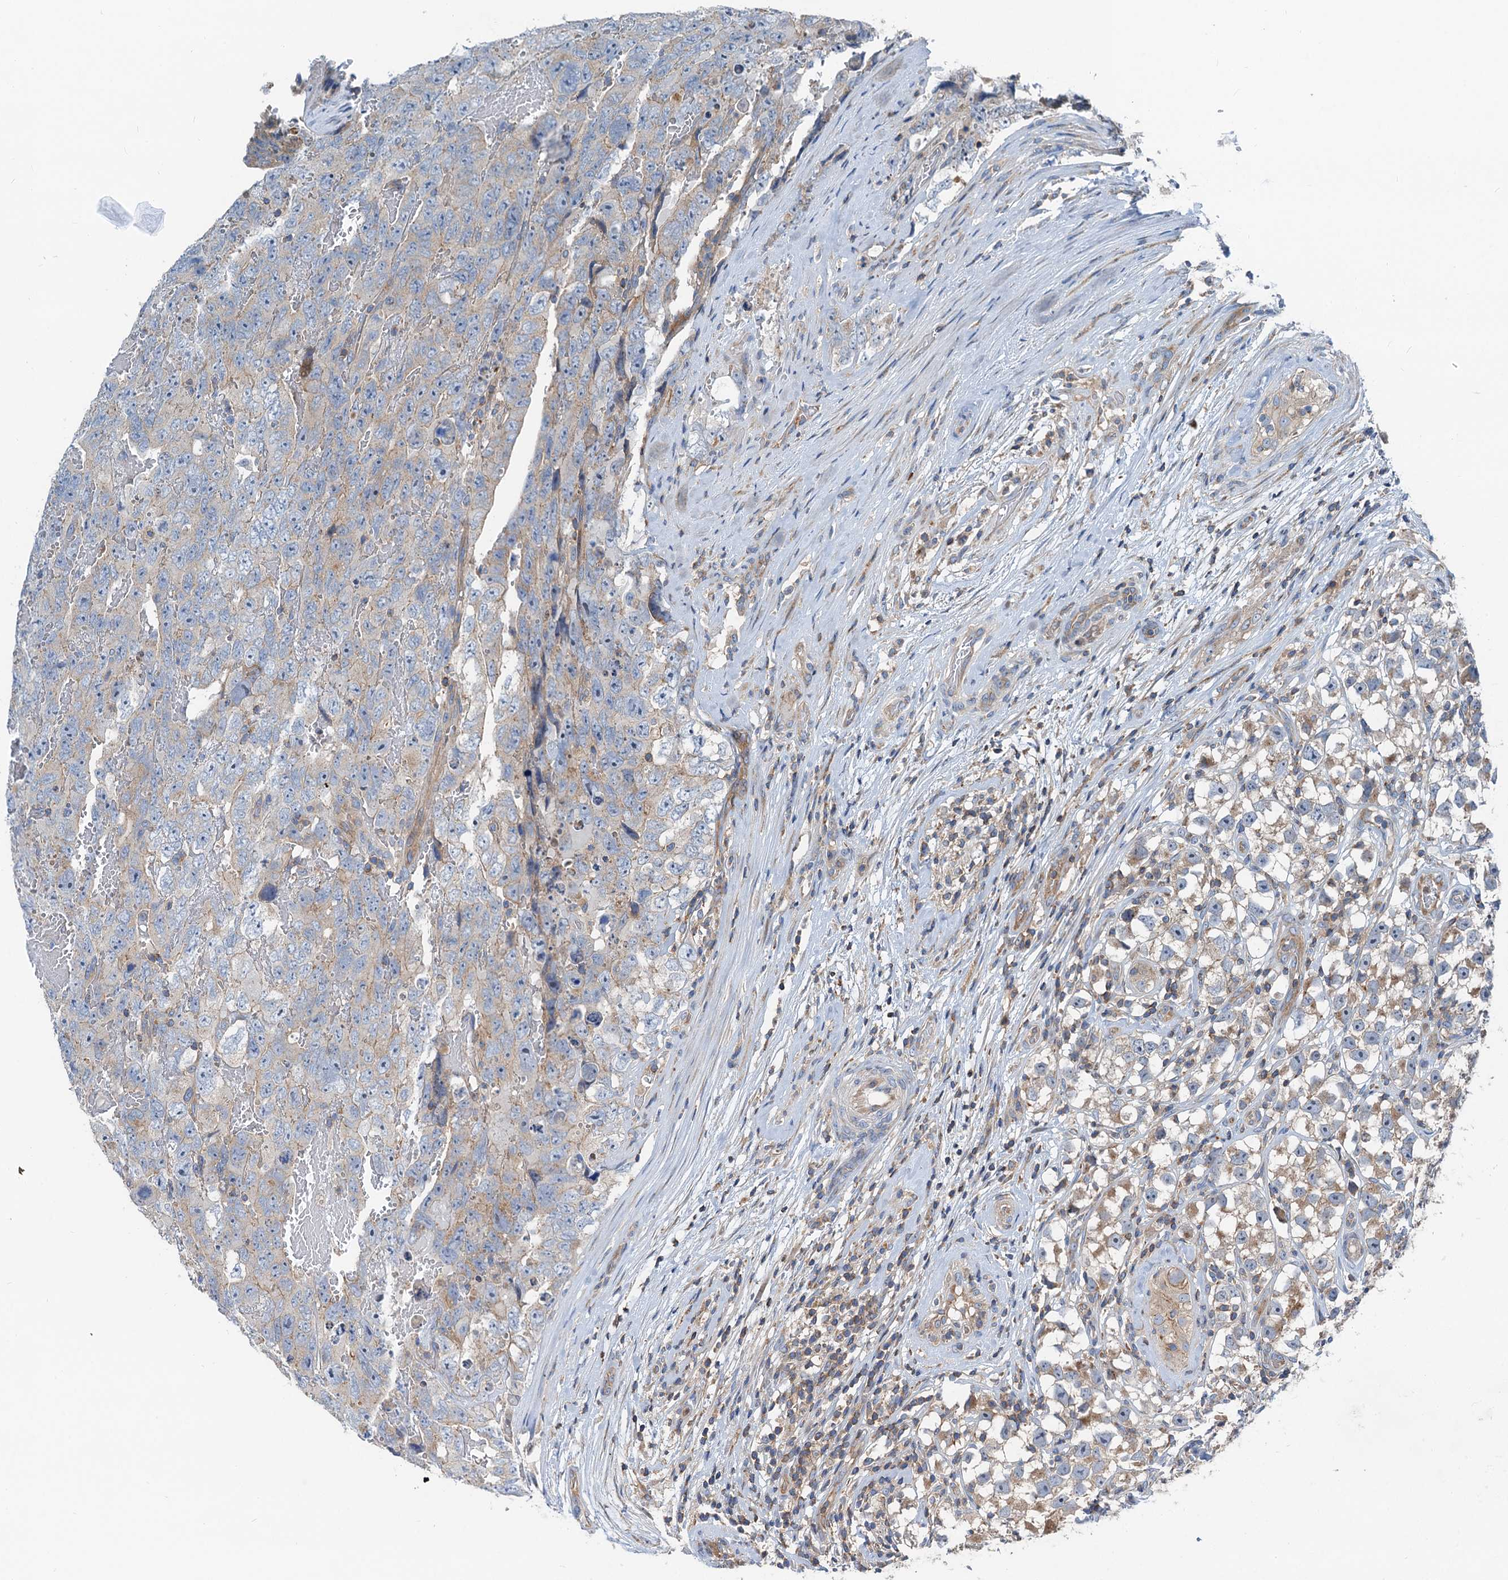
{"staining": {"intensity": "weak", "quantity": "25%-75%", "location": "cytoplasmic/membranous"}, "tissue": "testis cancer", "cell_type": "Tumor cells", "image_type": "cancer", "snomed": [{"axis": "morphology", "description": "Carcinoma, Embryonal, NOS"}, {"axis": "topography", "description": "Testis"}], "caption": "IHC photomicrograph of neoplastic tissue: testis cancer (embryonal carcinoma) stained using IHC displays low levels of weak protein expression localized specifically in the cytoplasmic/membranous of tumor cells, appearing as a cytoplasmic/membranous brown color.", "gene": "ANKRD26", "patient": {"sex": "male", "age": 45}}